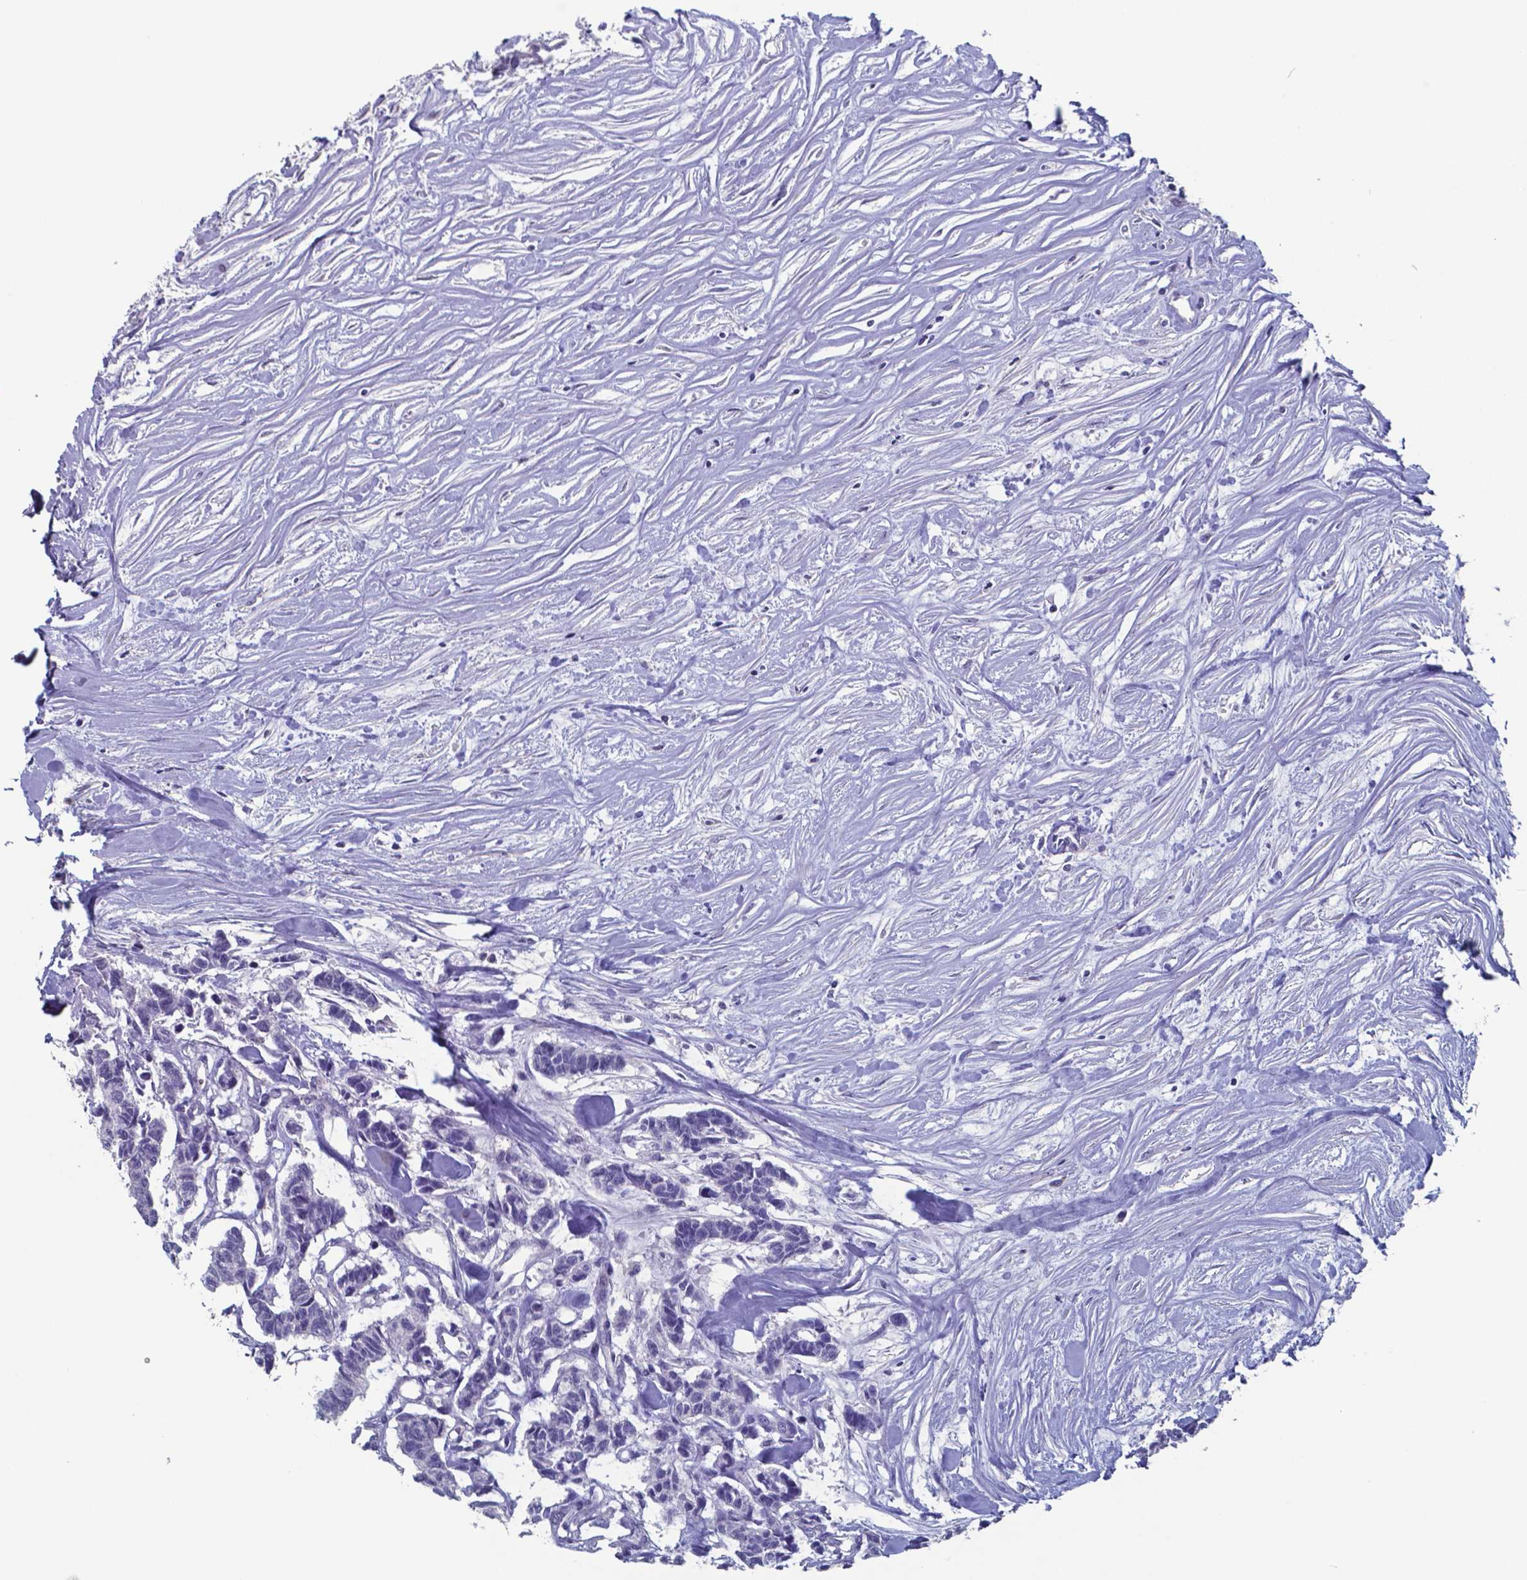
{"staining": {"intensity": "negative", "quantity": "none", "location": "none"}, "tissue": "carcinoid", "cell_type": "Tumor cells", "image_type": "cancer", "snomed": [{"axis": "morphology", "description": "Carcinoid, malignant, NOS"}, {"axis": "topography", "description": "Kidney"}], "caption": "Tumor cells show no significant staining in carcinoid. (Brightfield microscopy of DAB immunohistochemistry (IHC) at high magnification).", "gene": "TTR", "patient": {"sex": "female", "age": 41}}